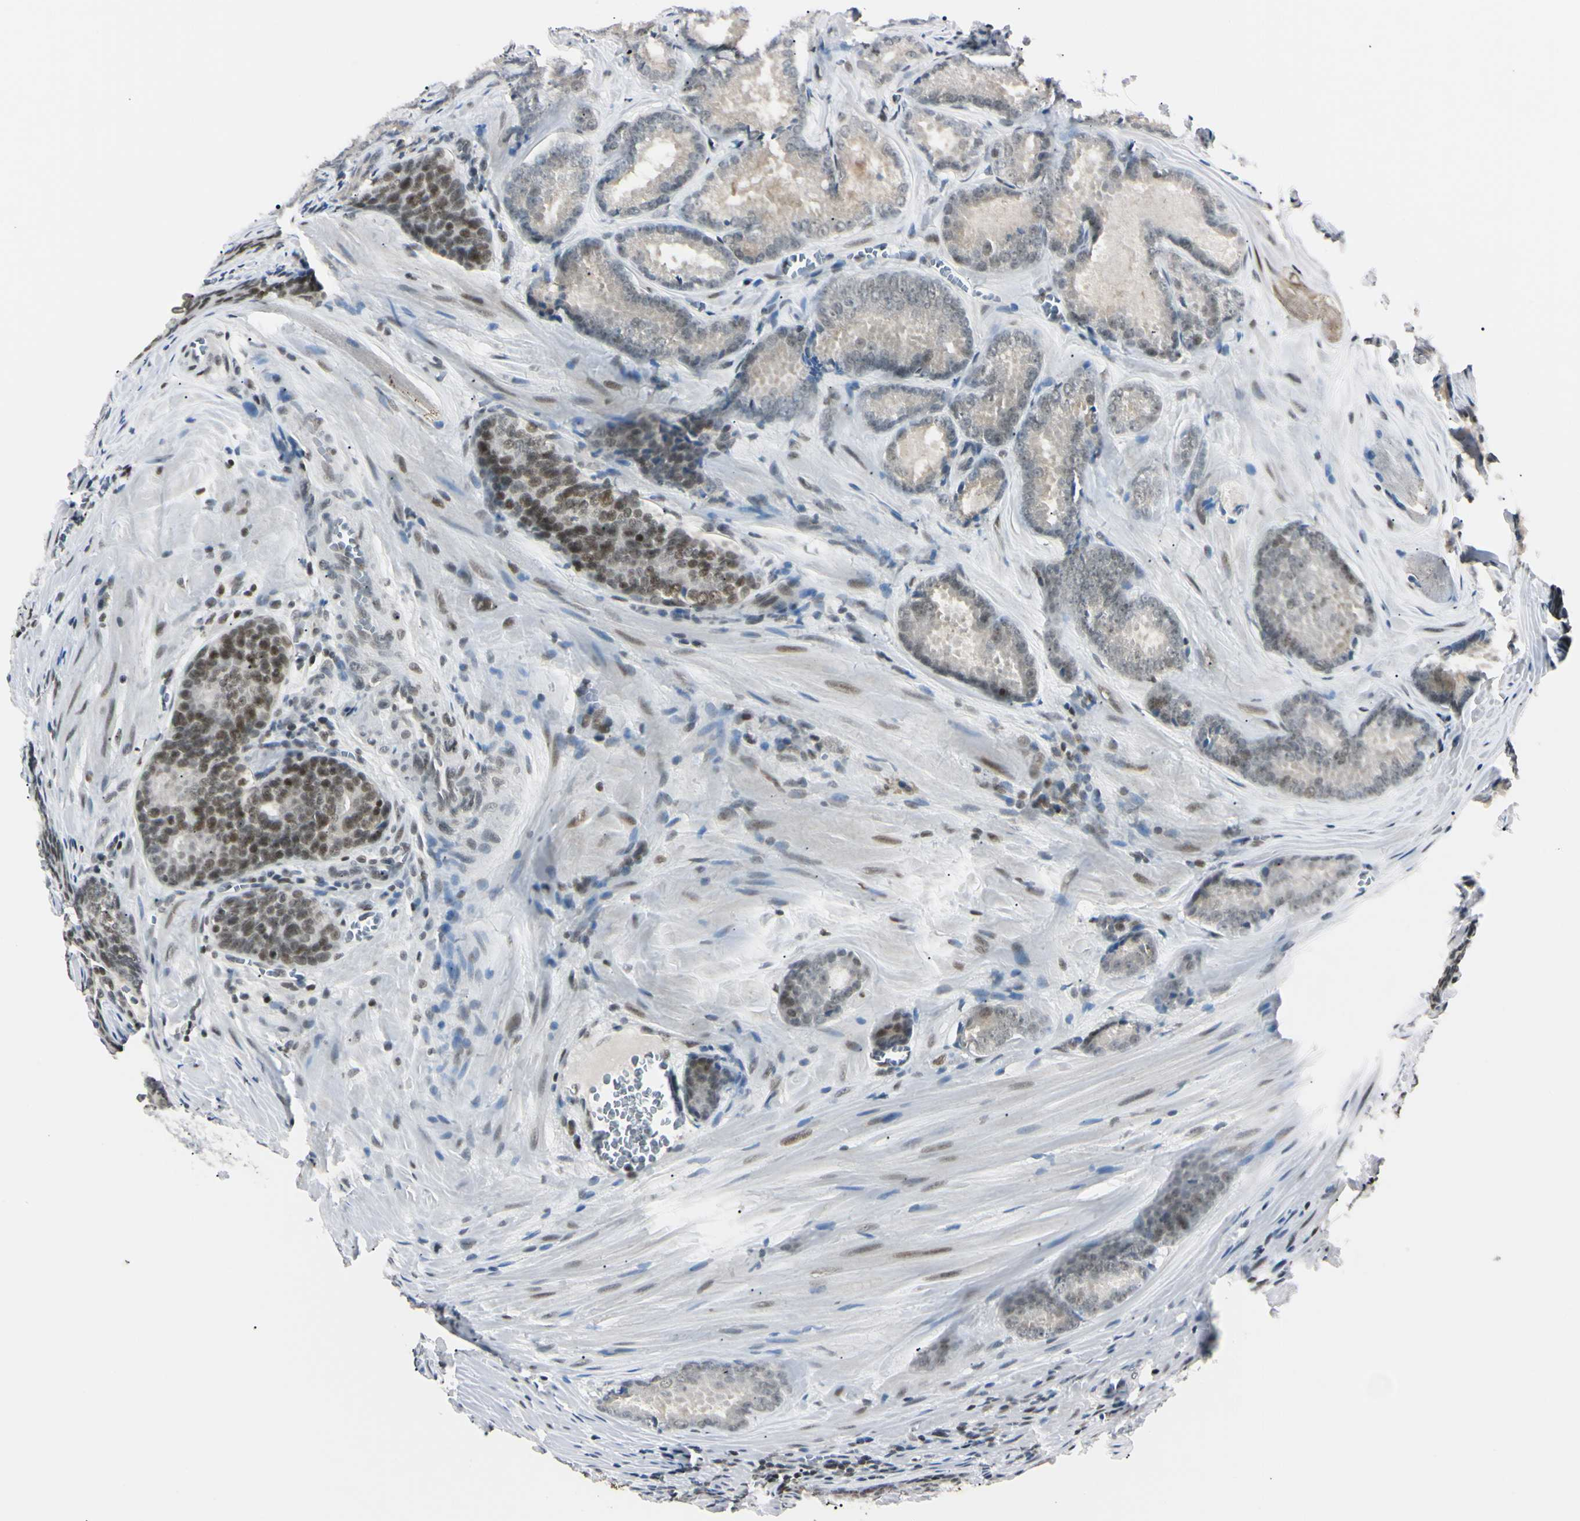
{"staining": {"intensity": "moderate", "quantity": "<25%", "location": "nuclear"}, "tissue": "prostate cancer", "cell_type": "Tumor cells", "image_type": "cancer", "snomed": [{"axis": "morphology", "description": "Adenocarcinoma, Low grade"}, {"axis": "topography", "description": "Prostate"}], "caption": "A histopathology image of prostate cancer (low-grade adenocarcinoma) stained for a protein displays moderate nuclear brown staining in tumor cells.", "gene": "C1orf174", "patient": {"sex": "male", "age": 64}}